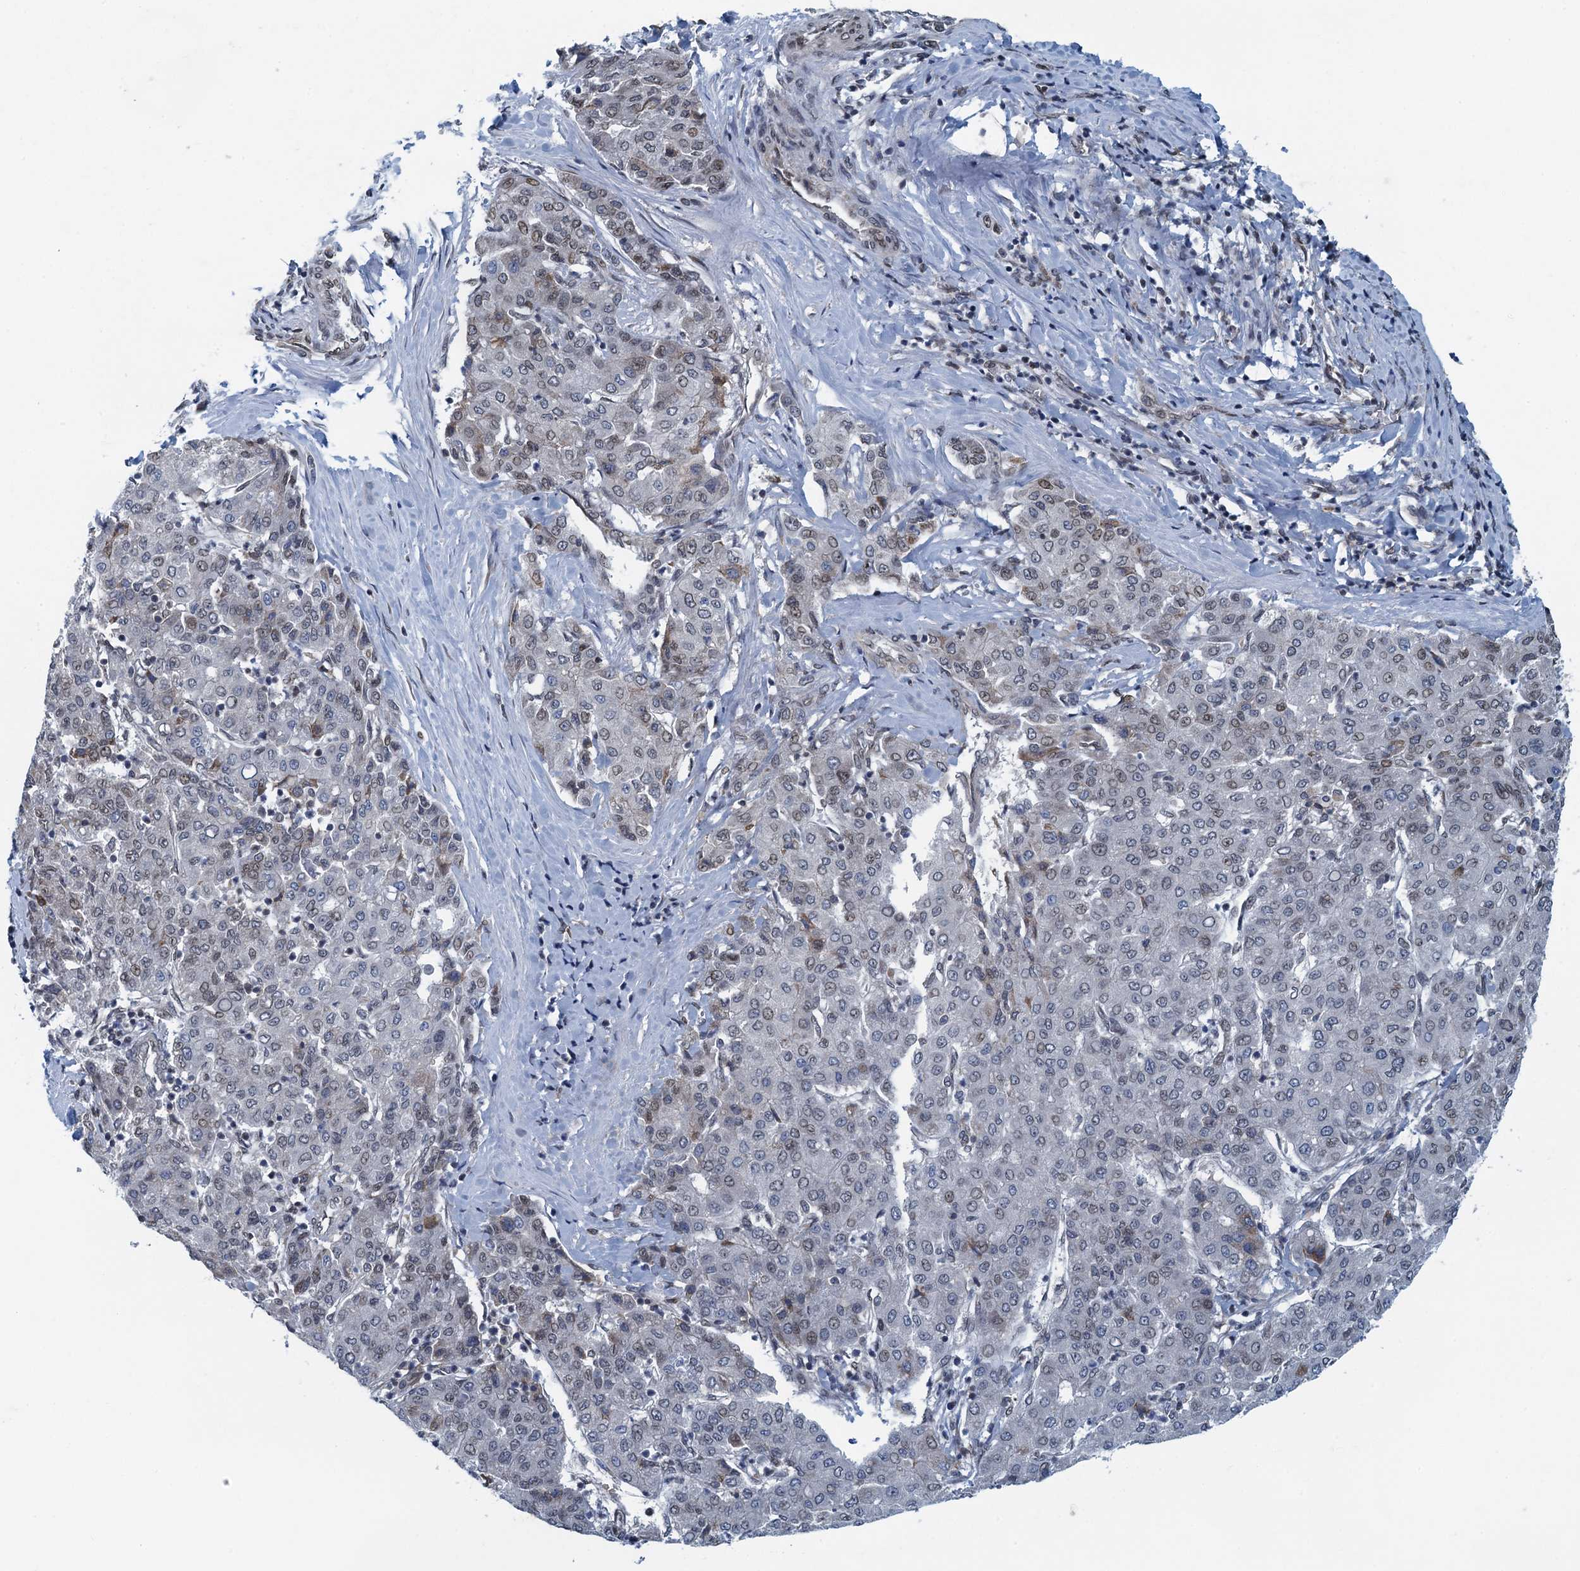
{"staining": {"intensity": "weak", "quantity": "25%-75%", "location": "cytoplasmic/membranous,nuclear"}, "tissue": "liver cancer", "cell_type": "Tumor cells", "image_type": "cancer", "snomed": [{"axis": "morphology", "description": "Carcinoma, Hepatocellular, NOS"}, {"axis": "topography", "description": "Liver"}], "caption": "Immunohistochemical staining of human hepatocellular carcinoma (liver) exhibits weak cytoplasmic/membranous and nuclear protein staining in about 25%-75% of tumor cells.", "gene": "CCDC34", "patient": {"sex": "male", "age": 65}}